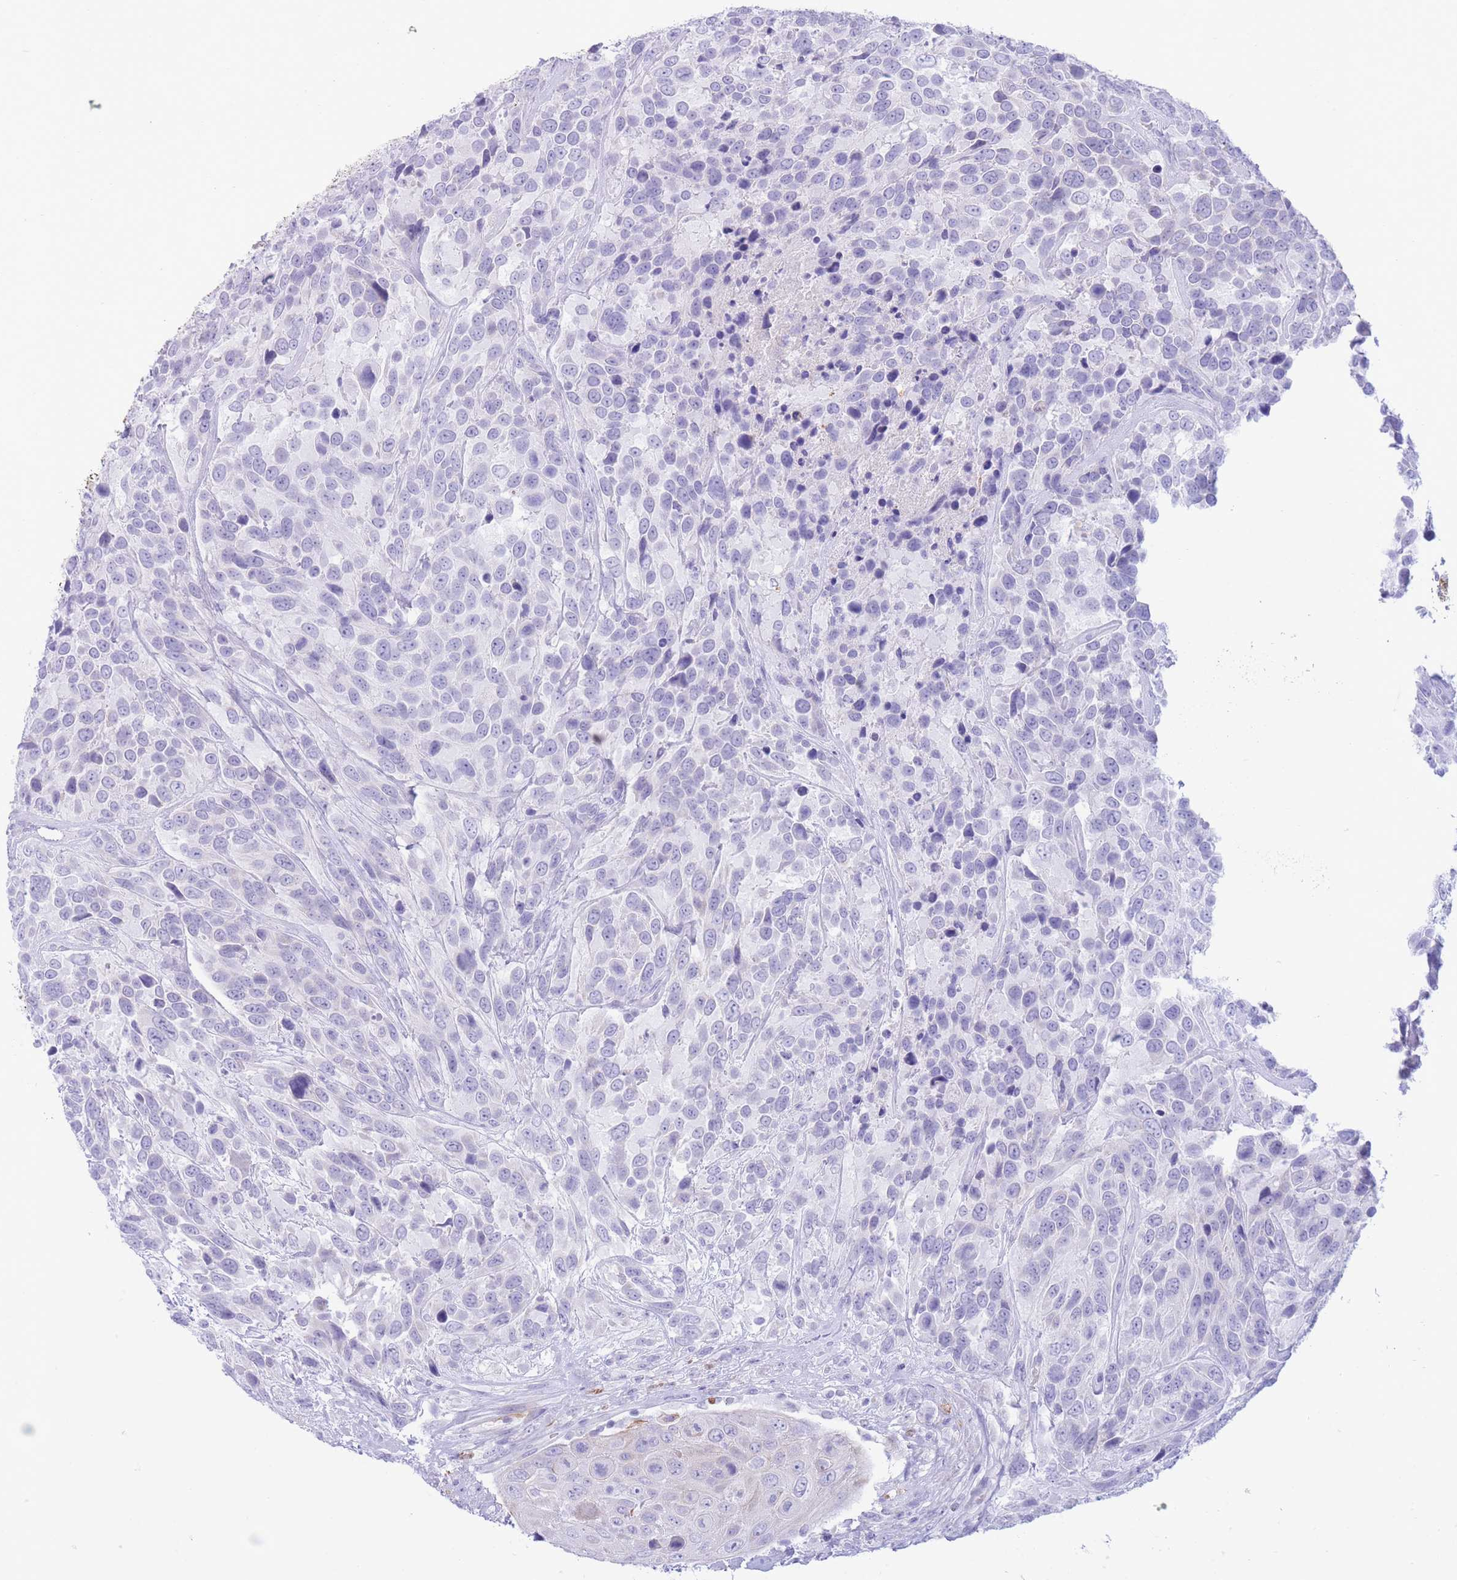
{"staining": {"intensity": "negative", "quantity": "none", "location": "none"}, "tissue": "urothelial cancer", "cell_type": "Tumor cells", "image_type": "cancer", "snomed": [{"axis": "morphology", "description": "Urothelial carcinoma, High grade"}, {"axis": "topography", "description": "Urinary bladder"}], "caption": "Protein analysis of urothelial carcinoma (high-grade) exhibits no significant staining in tumor cells. (DAB (3,3'-diaminobenzidine) immunohistochemistry, high magnification).", "gene": "VWA8", "patient": {"sex": "female", "age": 70}}